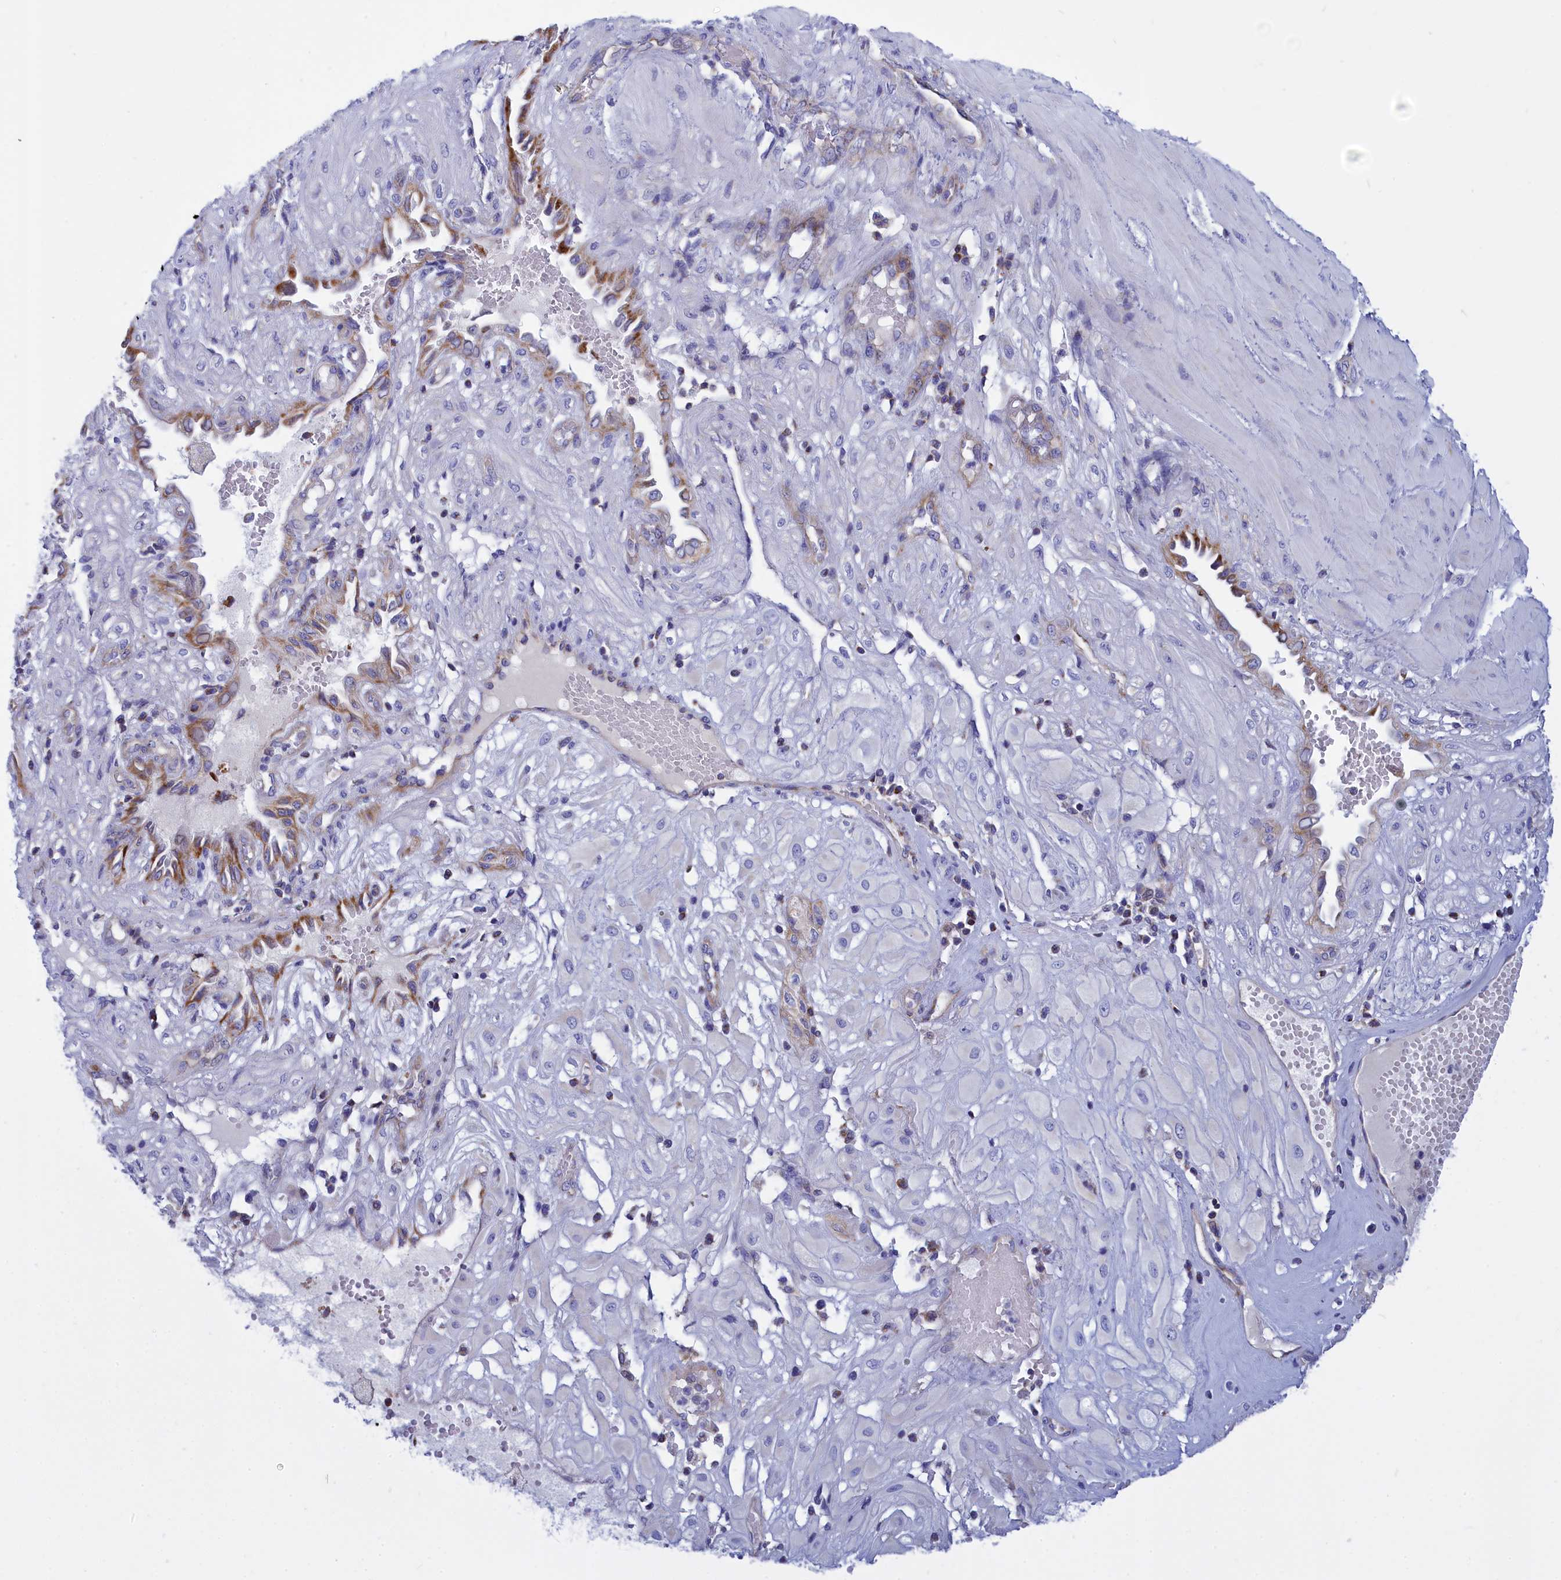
{"staining": {"intensity": "moderate", "quantity": ">75%", "location": "cytoplasmic/membranous"}, "tissue": "cervical cancer", "cell_type": "Tumor cells", "image_type": "cancer", "snomed": [{"axis": "morphology", "description": "Squamous cell carcinoma, NOS"}, {"axis": "topography", "description": "Cervix"}], "caption": "The micrograph shows a brown stain indicating the presence of a protein in the cytoplasmic/membranous of tumor cells in cervical cancer.", "gene": "CCRL2", "patient": {"sex": "female", "age": 36}}